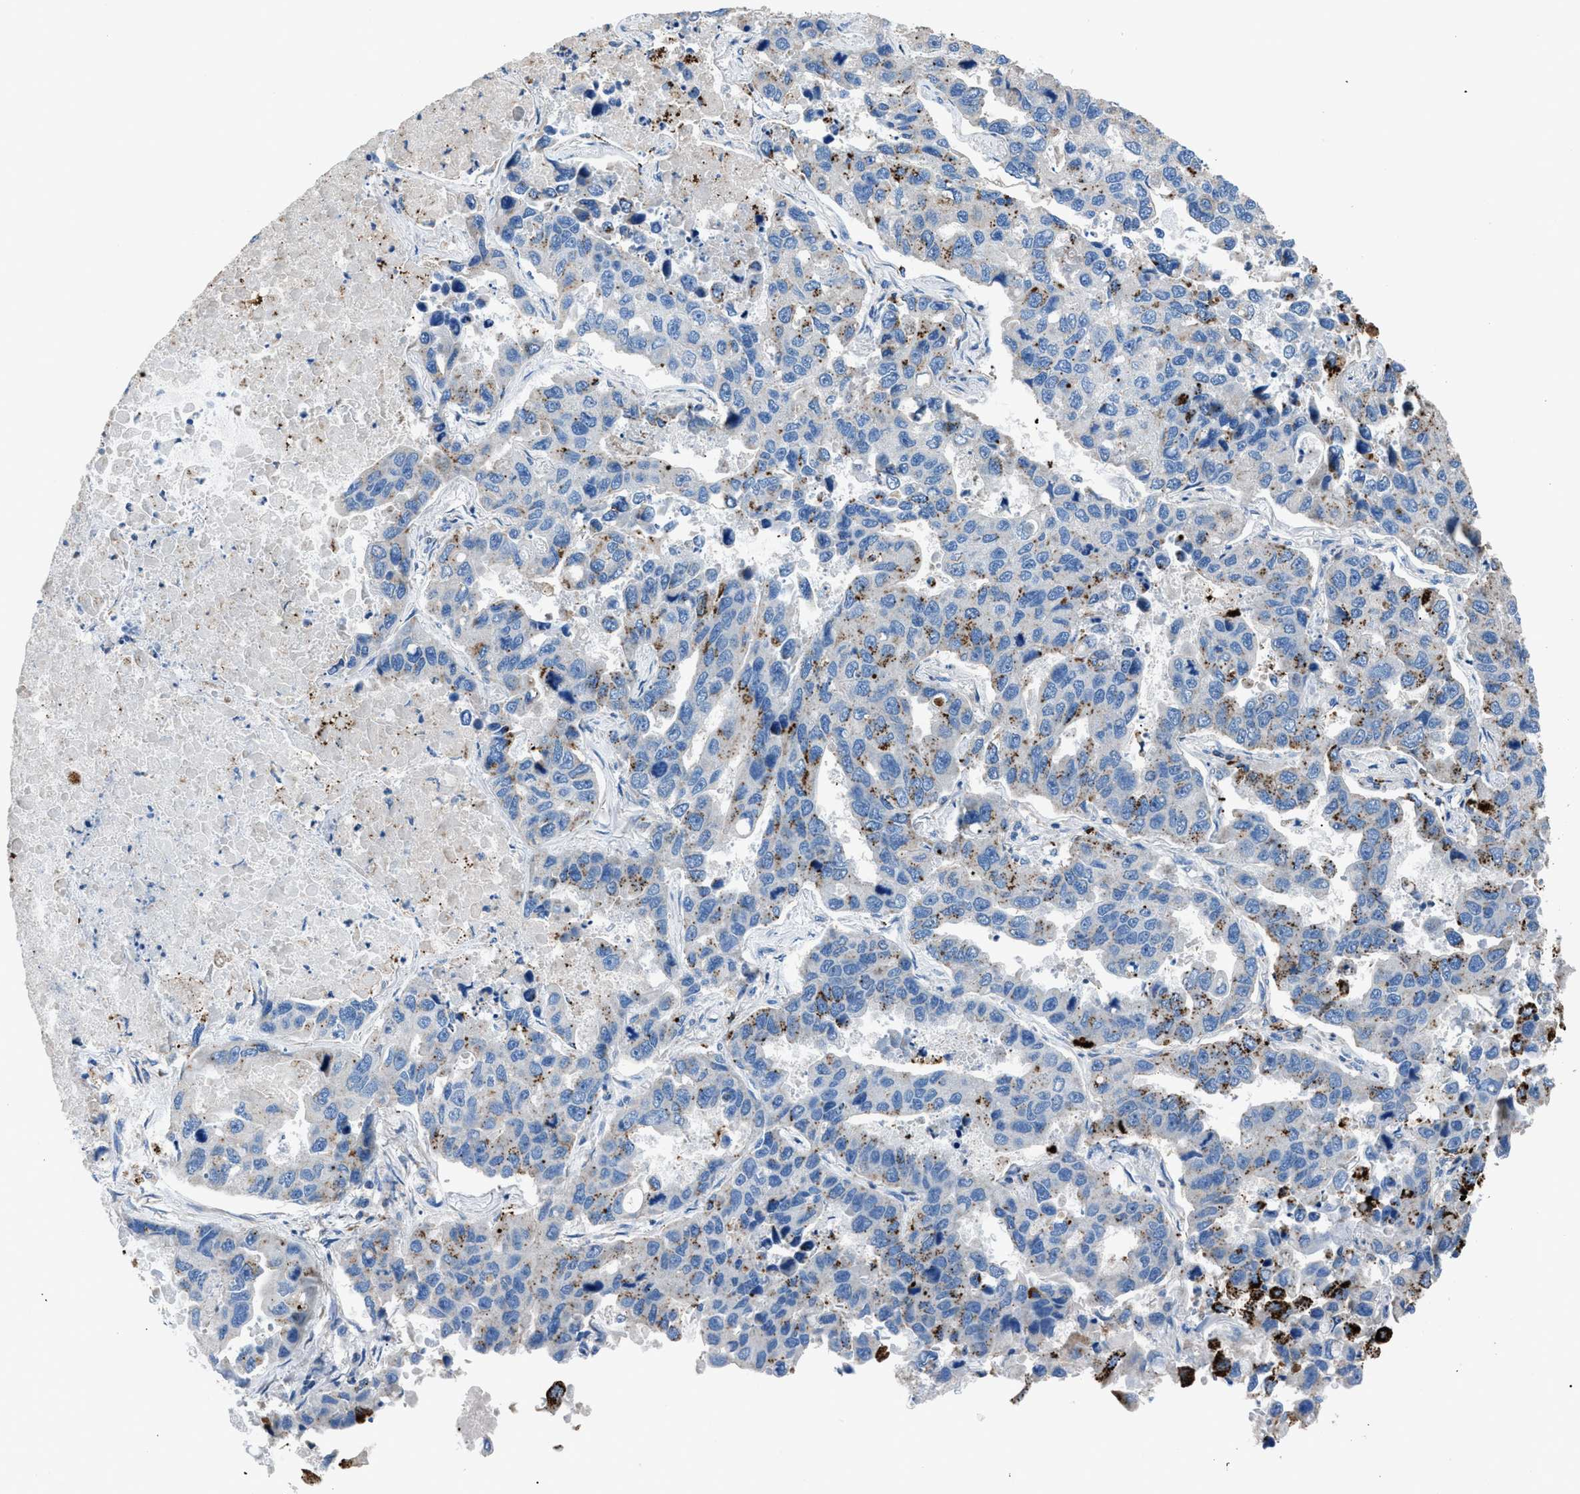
{"staining": {"intensity": "moderate", "quantity": "25%-75%", "location": "cytoplasmic/membranous"}, "tissue": "lung cancer", "cell_type": "Tumor cells", "image_type": "cancer", "snomed": [{"axis": "morphology", "description": "Adenocarcinoma, NOS"}, {"axis": "topography", "description": "Lung"}], "caption": "This is an image of IHC staining of lung adenocarcinoma, which shows moderate positivity in the cytoplasmic/membranous of tumor cells.", "gene": "SGCZ", "patient": {"sex": "male", "age": 64}}